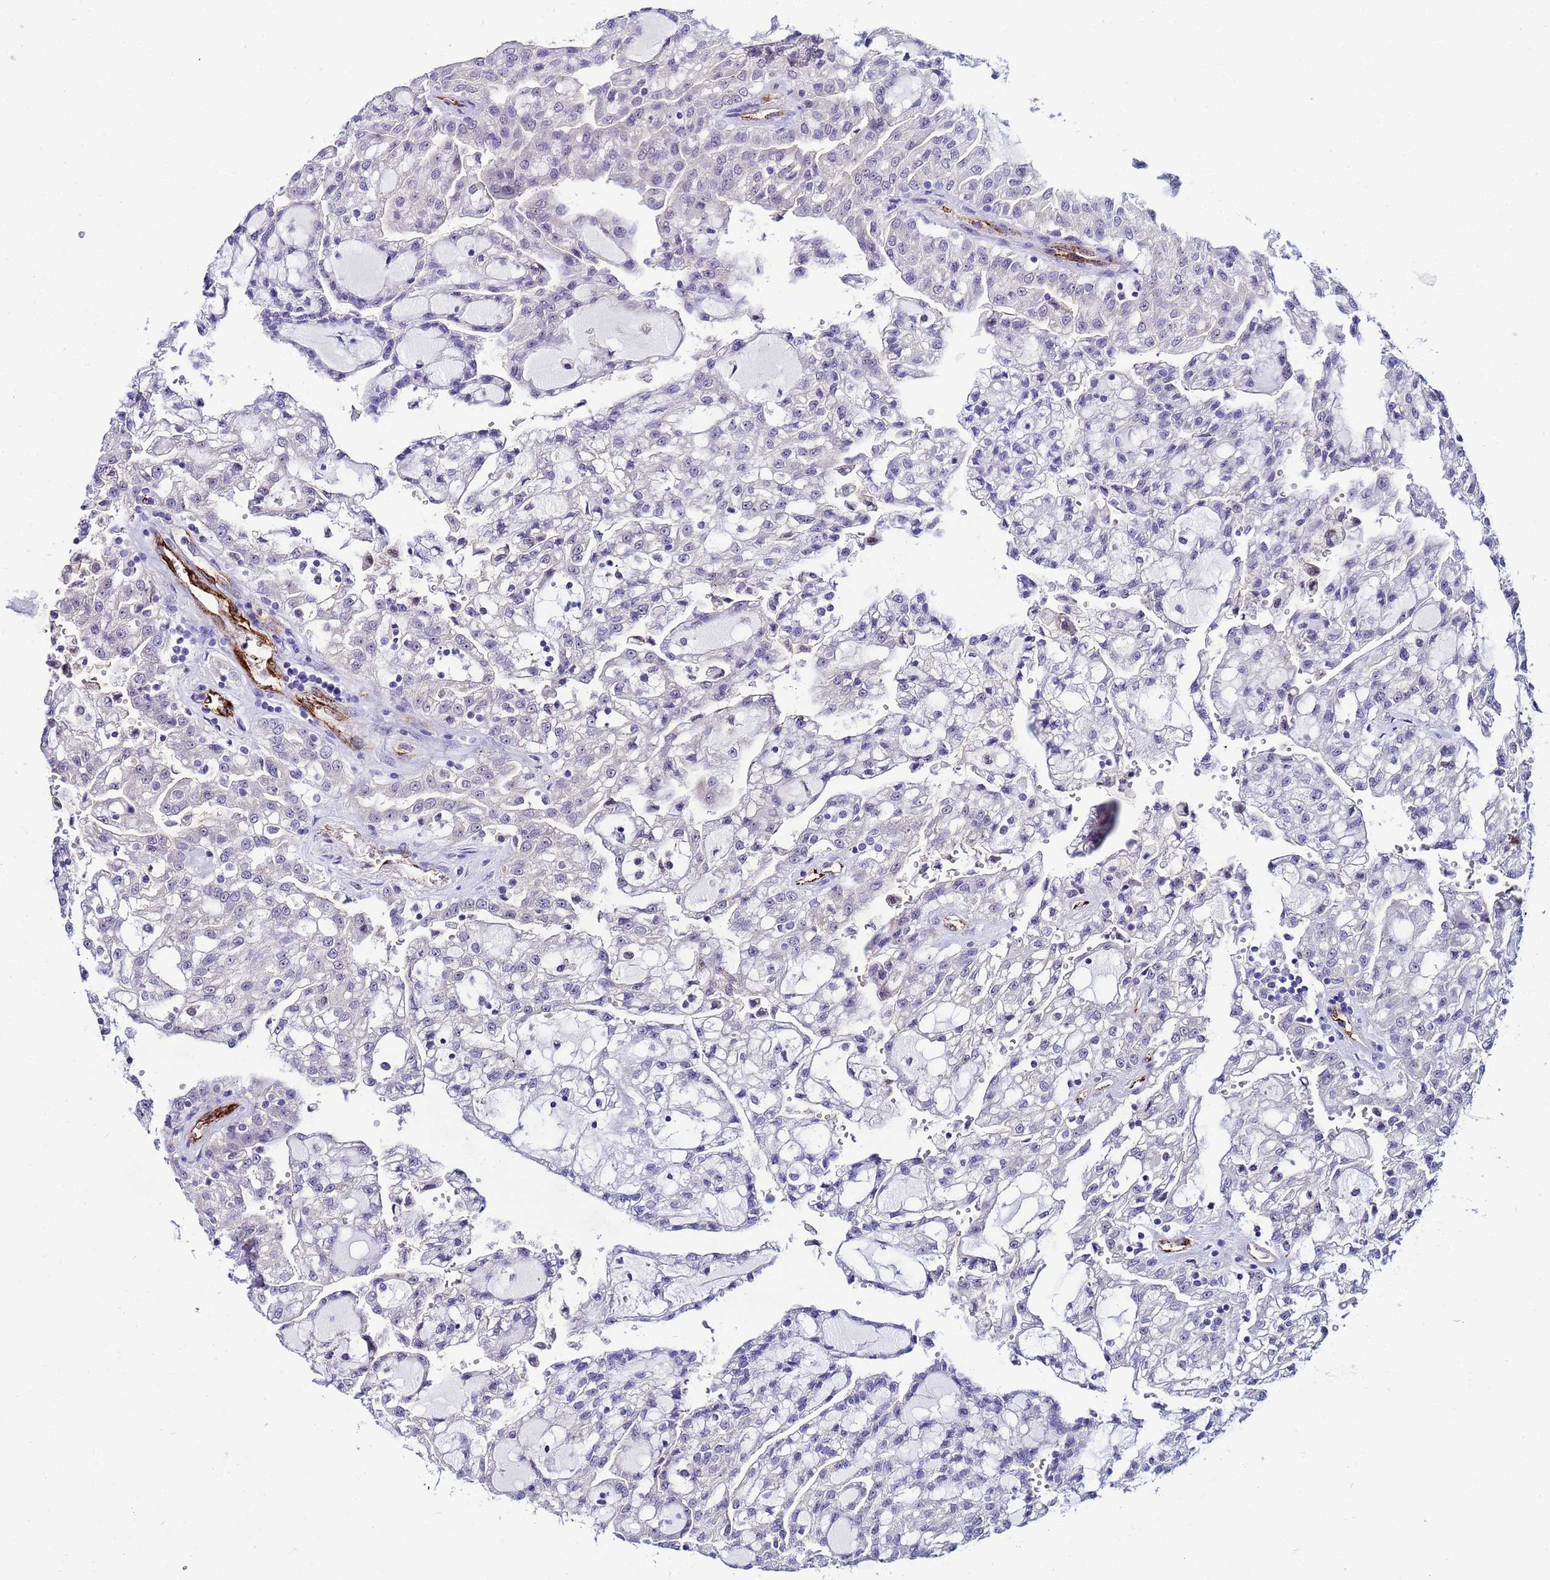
{"staining": {"intensity": "negative", "quantity": "none", "location": "none"}, "tissue": "renal cancer", "cell_type": "Tumor cells", "image_type": "cancer", "snomed": [{"axis": "morphology", "description": "Adenocarcinoma, NOS"}, {"axis": "topography", "description": "Kidney"}], "caption": "A micrograph of renal adenocarcinoma stained for a protein demonstrates no brown staining in tumor cells. (DAB (3,3'-diaminobenzidine) immunohistochemistry (IHC), high magnification).", "gene": "SLC25A37", "patient": {"sex": "male", "age": 63}}